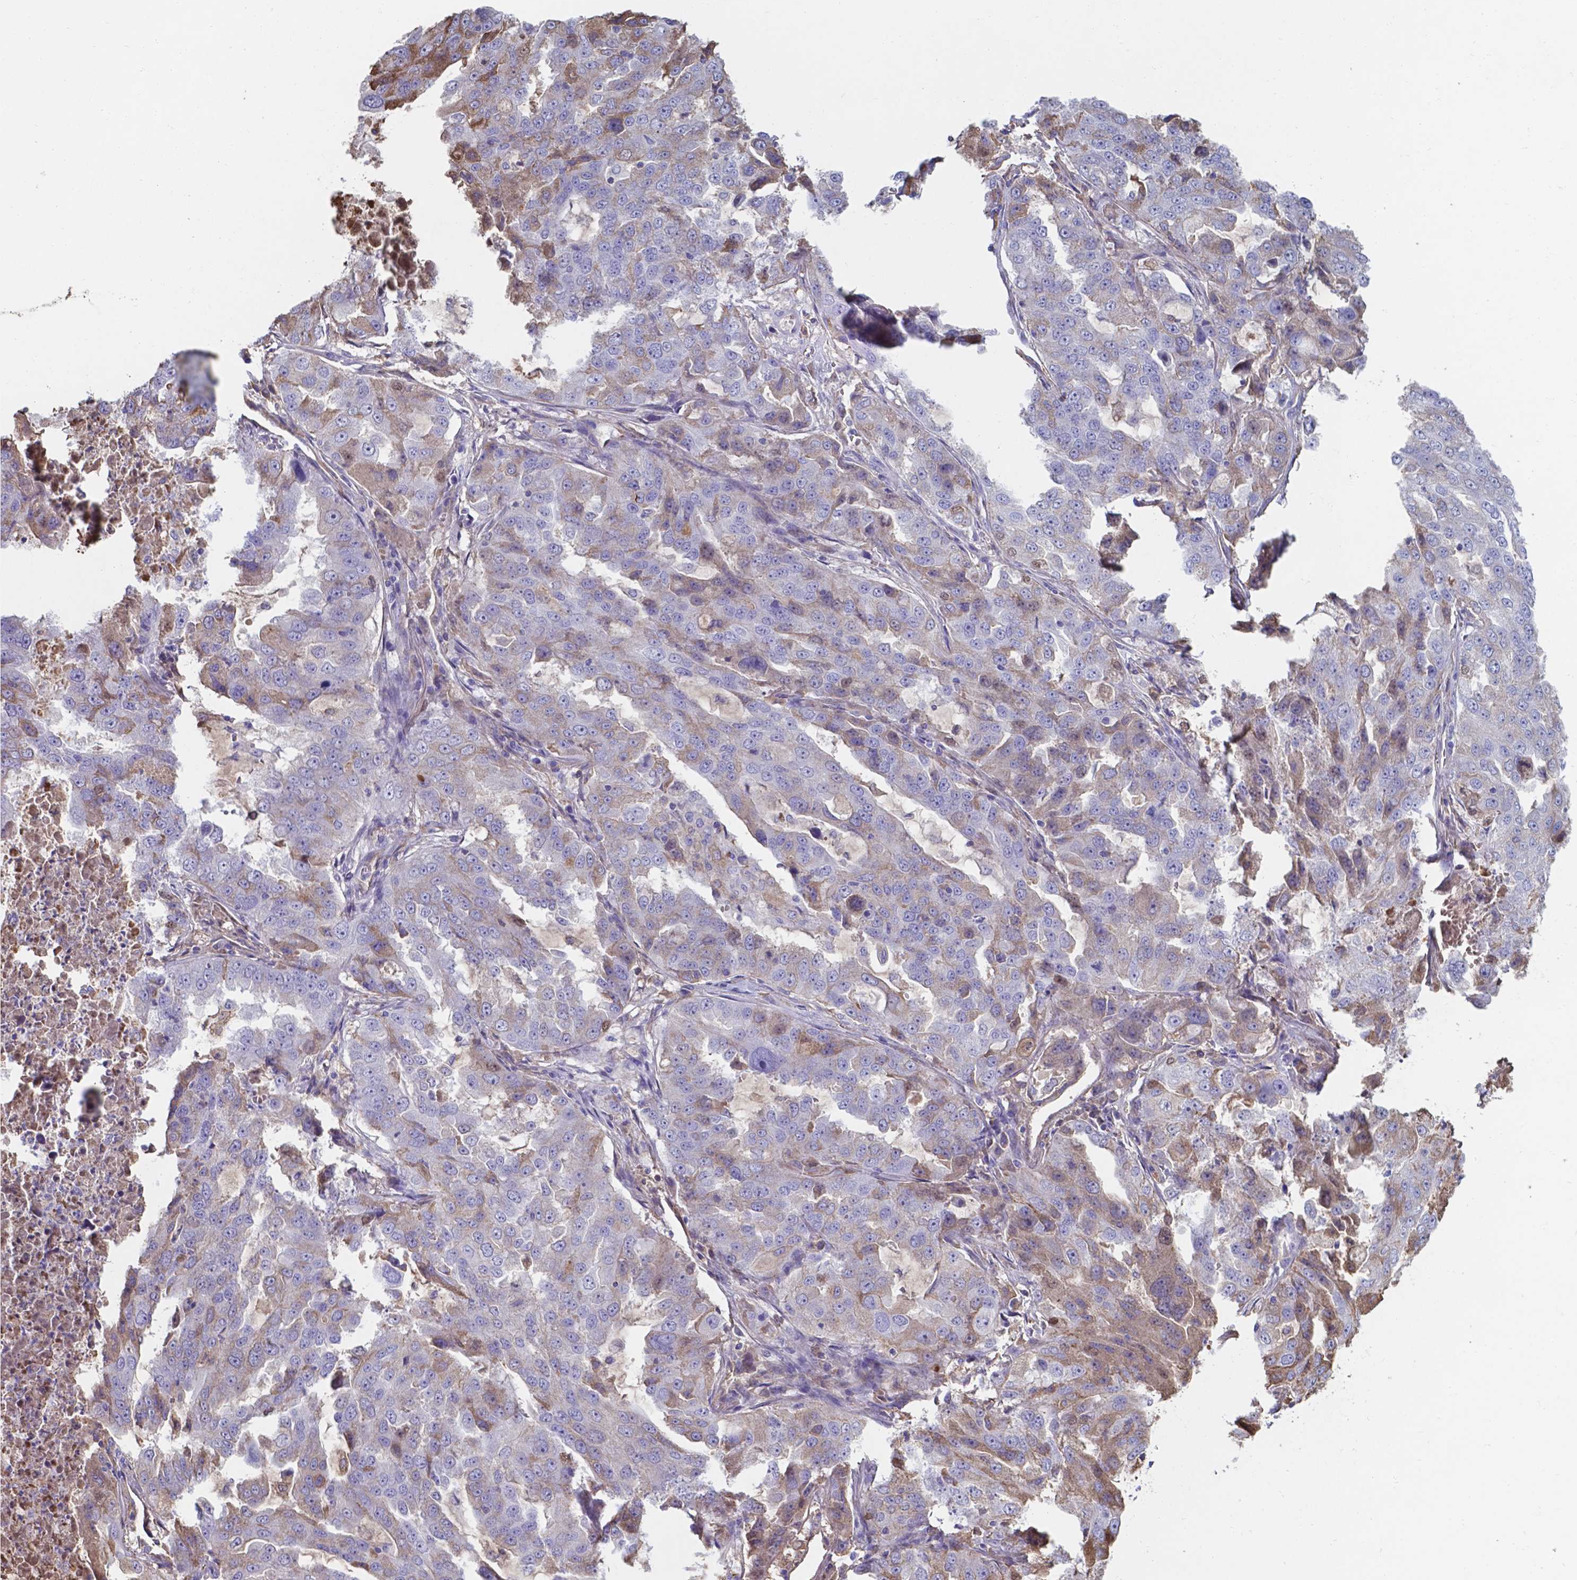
{"staining": {"intensity": "moderate", "quantity": "25%-75%", "location": "cytoplasmic/membranous"}, "tissue": "lung cancer", "cell_type": "Tumor cells", "image_type": "cancer", "snomed": [{"axis": "morphology", "description": "Adenocarcinoma, NOS"}, {"axis": "topography", "description": "Lung"}], "caption": "Human adenocarcinoma (lung) stained with a brown dye displays moderate cytoplasmic/membranous positive staining in about 25%-75% of tumor cells.", "gene": "SERPINA1", "patient": {"sex": "female", "age": 61}}